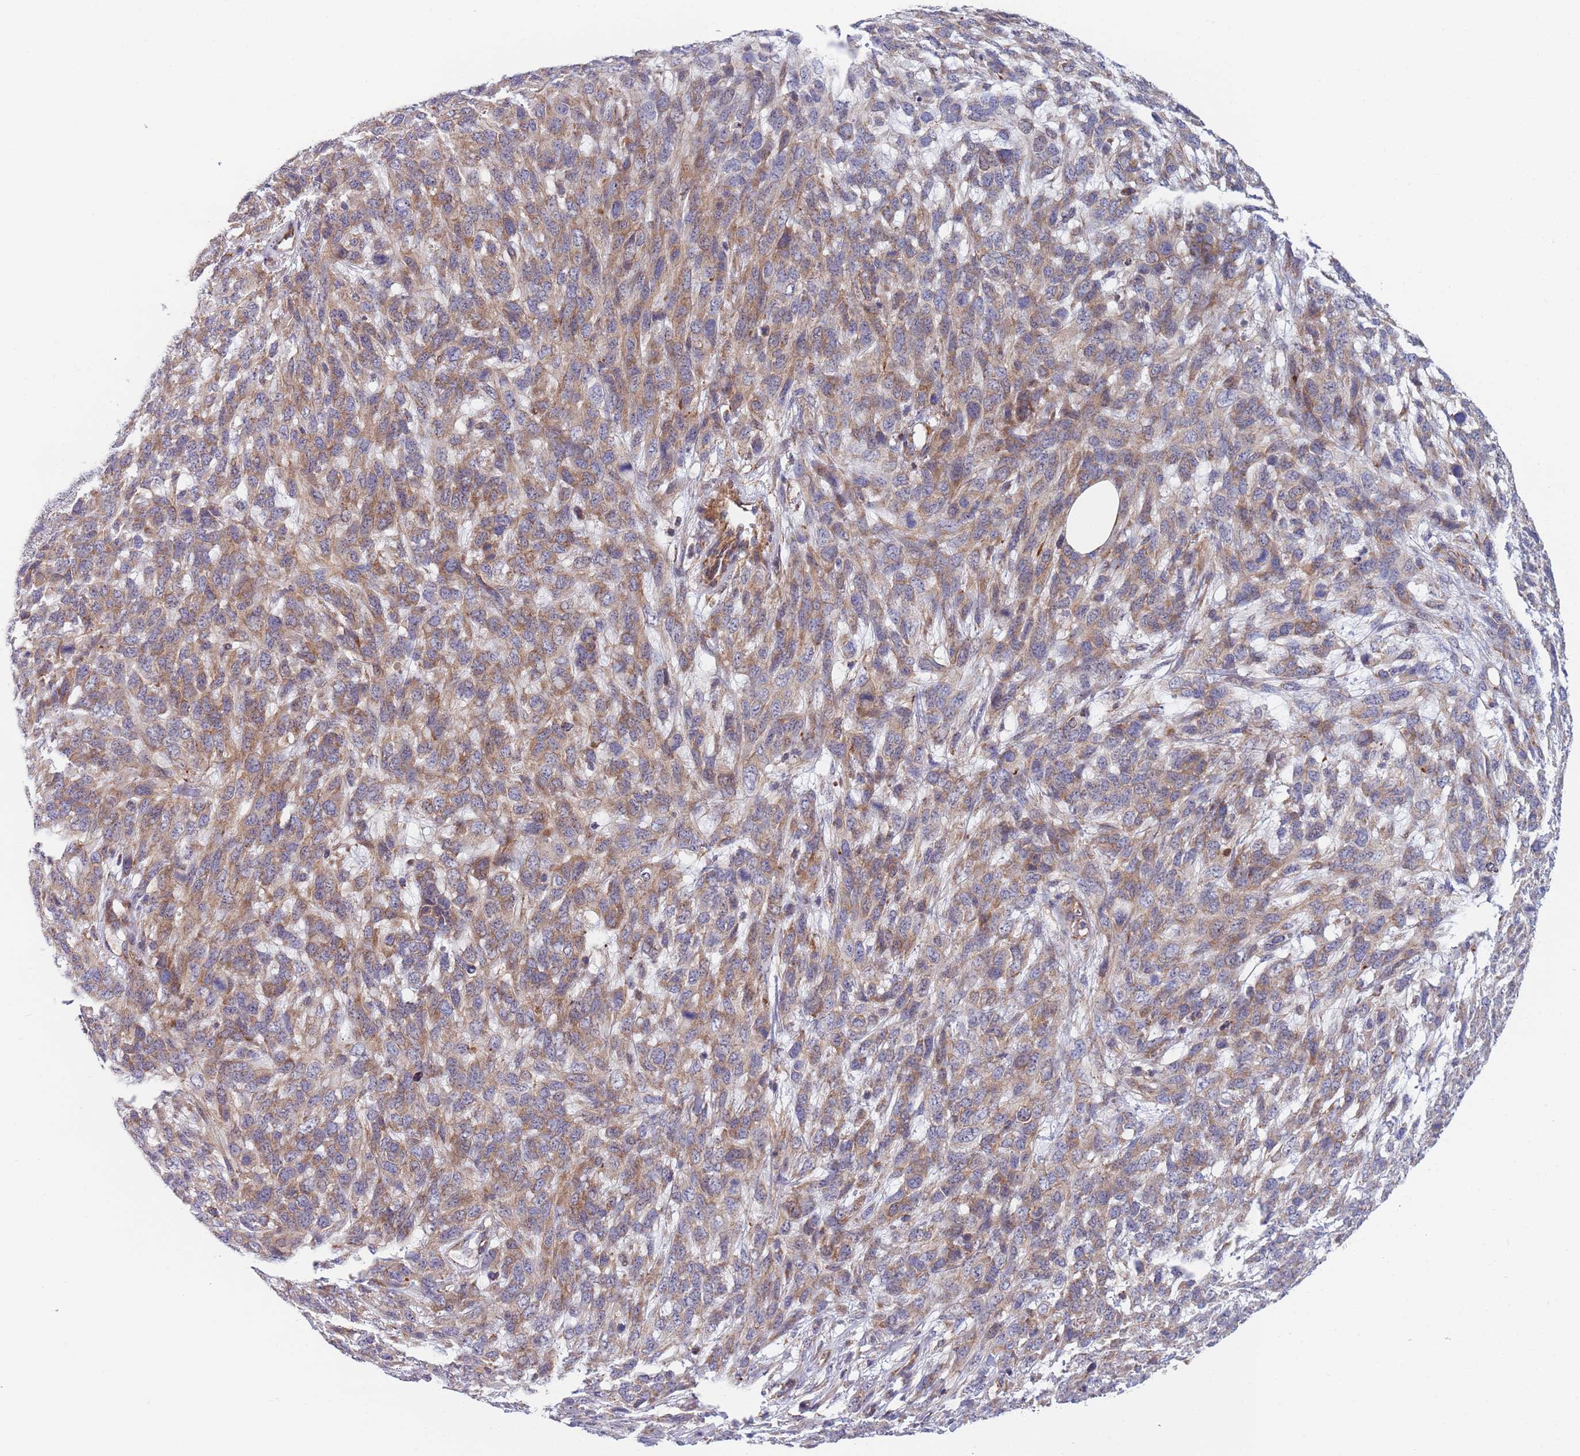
{"staining": {"intensity": "moderate", "quantity": ">75%", "location": "cytoplasmic/membranous"}, "tissue": "melanoma", "cell_type": "Tumor cells", "image_type": "cancer", "snomed": [{"axis": "morphology", "description": "Normal morphology"}, {"axis": "morphology", "description": "Malignant melanoma, NOS"}, {"axis": "topography", "description": "Skin"}], "caption": "Immunohistochemistry (IHC) image of human malignant melanoma stained for a protein (brown), which shows medium levels of moderate cytoplasmic/membranous staining in about >75% of tumor cells.", "gene": "PWWP3A", "patient": {"sex": "female", "age": 72}}